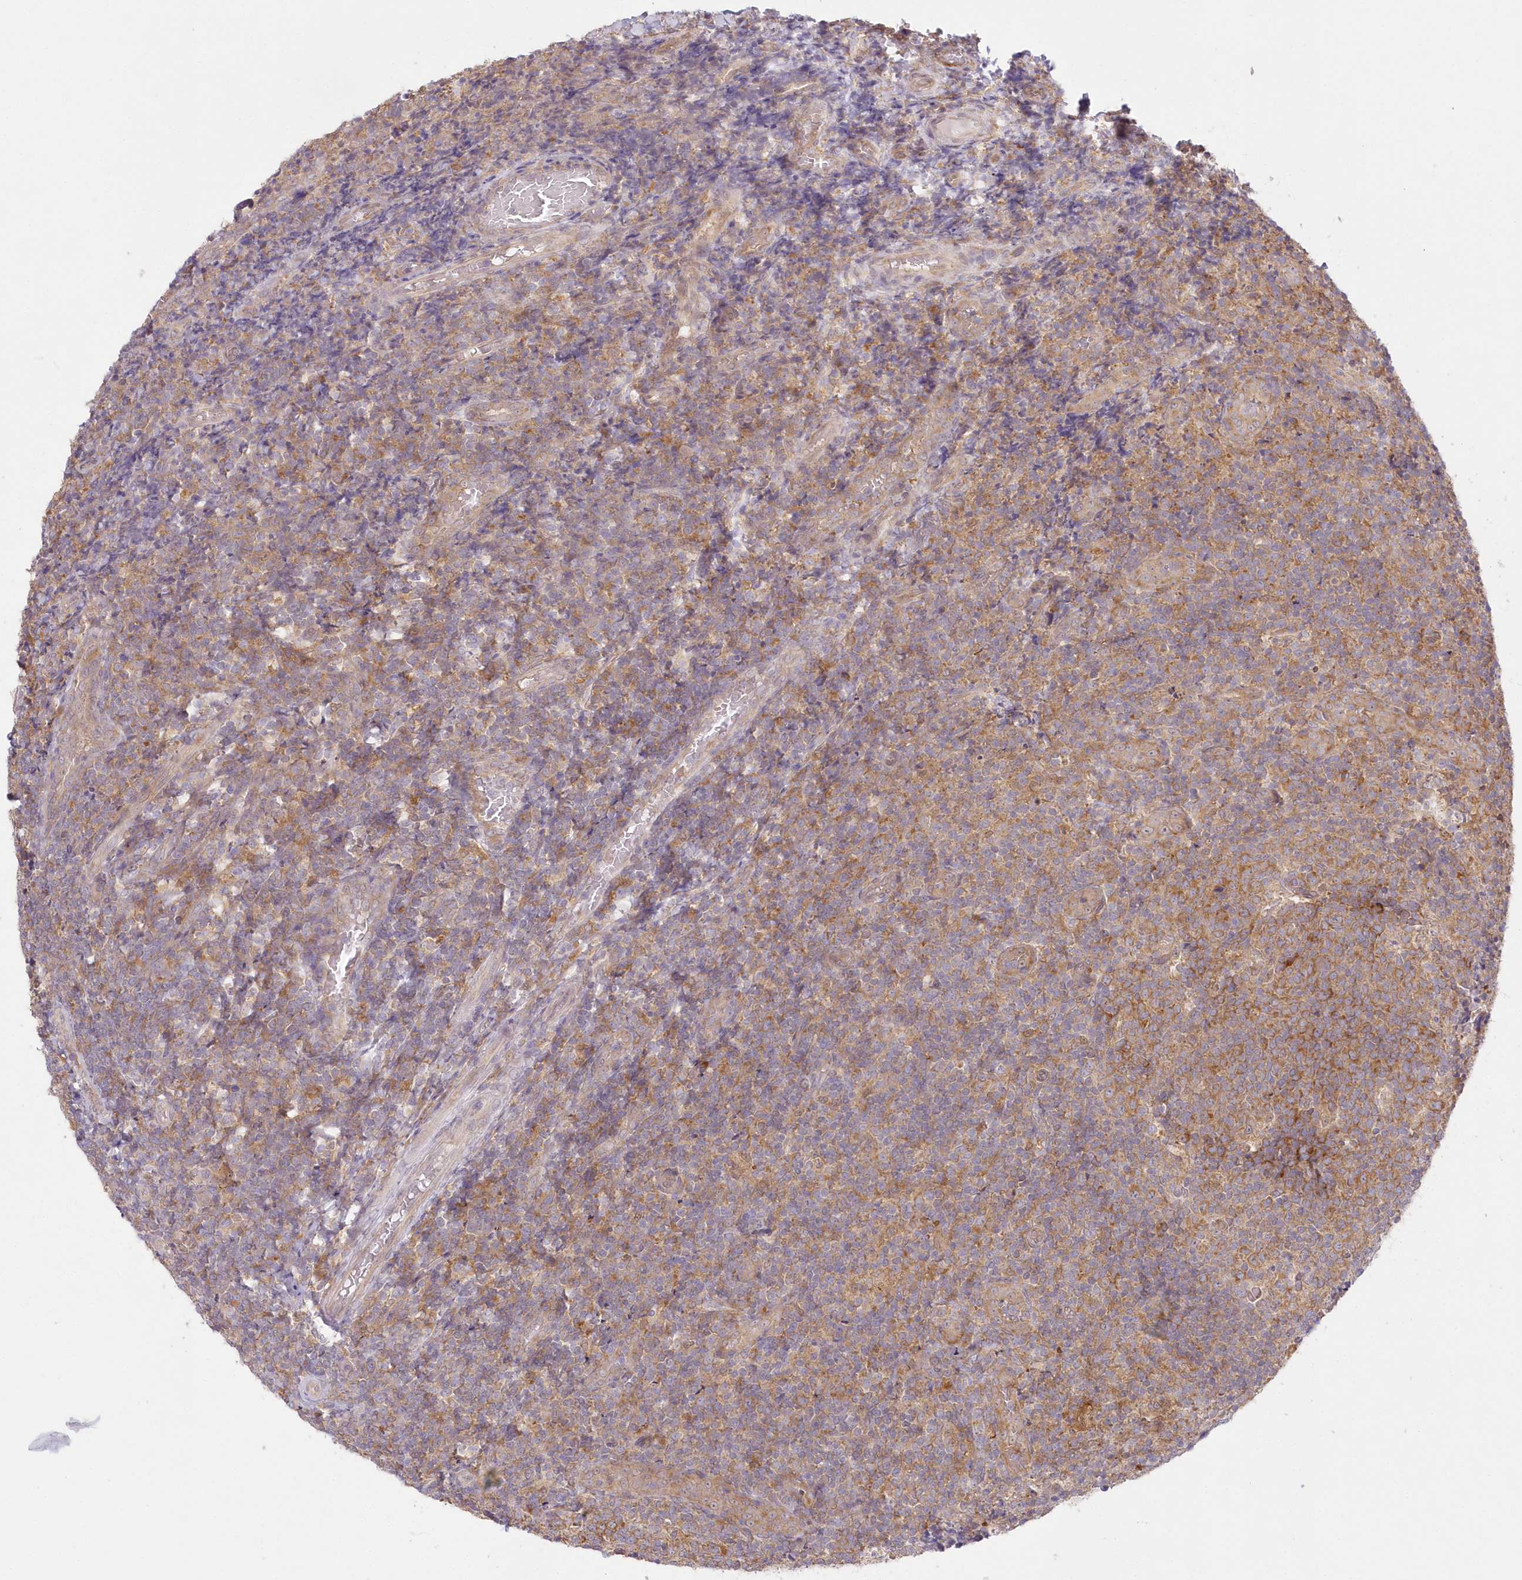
{"staining": {"intensity": "moderate", "quantity": "25%-75%", "location": "cytoplasmic/membranous"}, "tissue": "tonsil", "cell_type": "Germinal center cells", "image_type": "normal", "snomed": [{"axis": "morphology", "description": "Normal tissue, NOS"}, {"axis": "topography", "description": "Tonsil"}], "caption": "A high-resolution histopathology image shows immunohistochemistry staining of benign tonsil, which shows moderate cytoplasmic/membranous positivity in about 25%-75% of germinal center cells. (DAB = brown stain, brightfield microscopy at high magnification).", "gene": "RNPEP", "patient": {"sex": "female", "age": 19}}